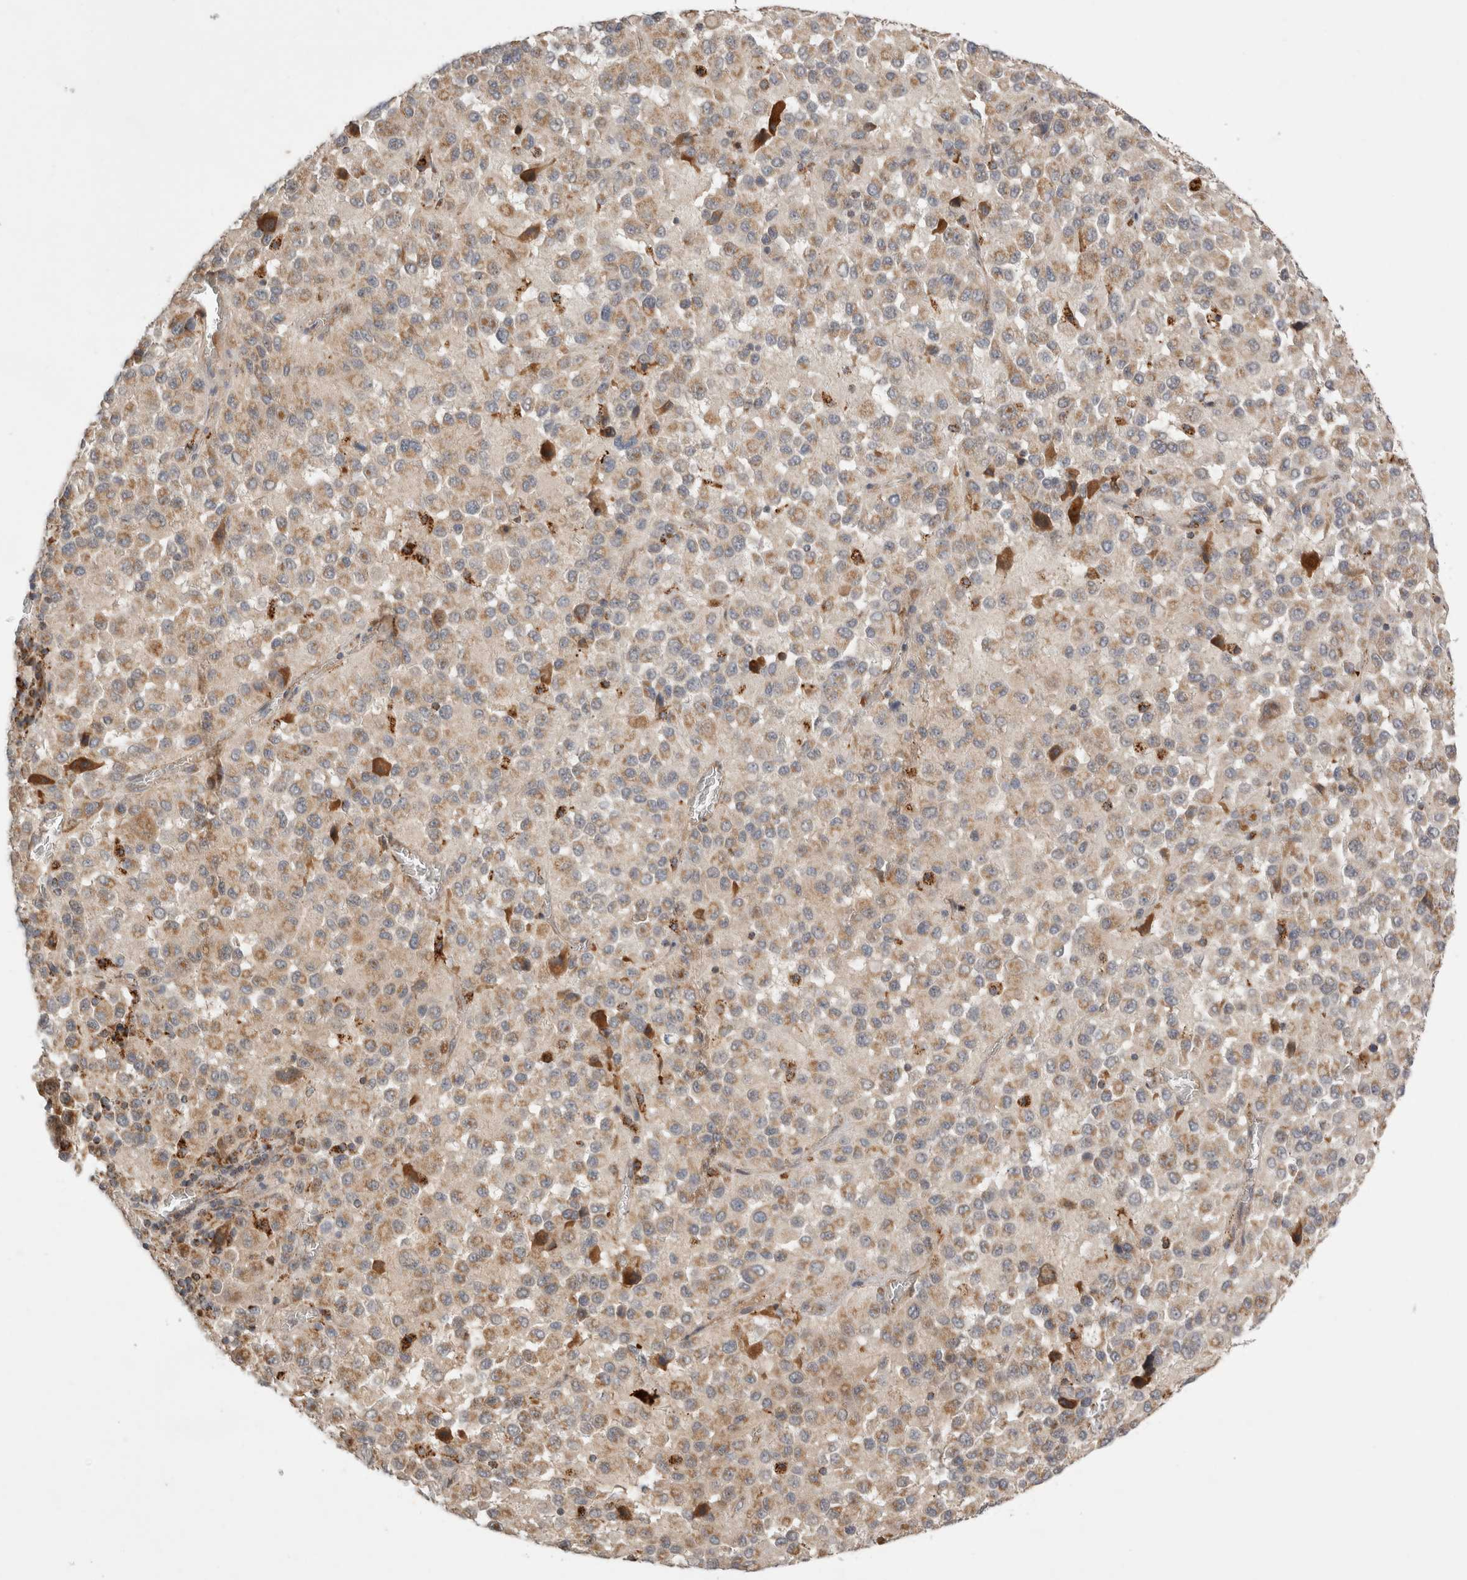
{"staining": {"intensity": "weak", "quantity": ">75%", "location": "cytoplasmic/membranous"}, "tissue": "melanoma", "cell_type": "Tumor cells", "image_type": "cancer", "snomed": [{"axis": "morphology", "description": "Malignant melanoma, Metastatic site"}, {"axis": "topography", "description": "Lung"}], "caption": "Immunohistochemistry (IHC) of human melanoma shows low levels of weak cytoplasmic/membranous expression in approximately >75% of tumor cells.", "gene": "HROB", "patient": {"sex": "male", "age": 64}}